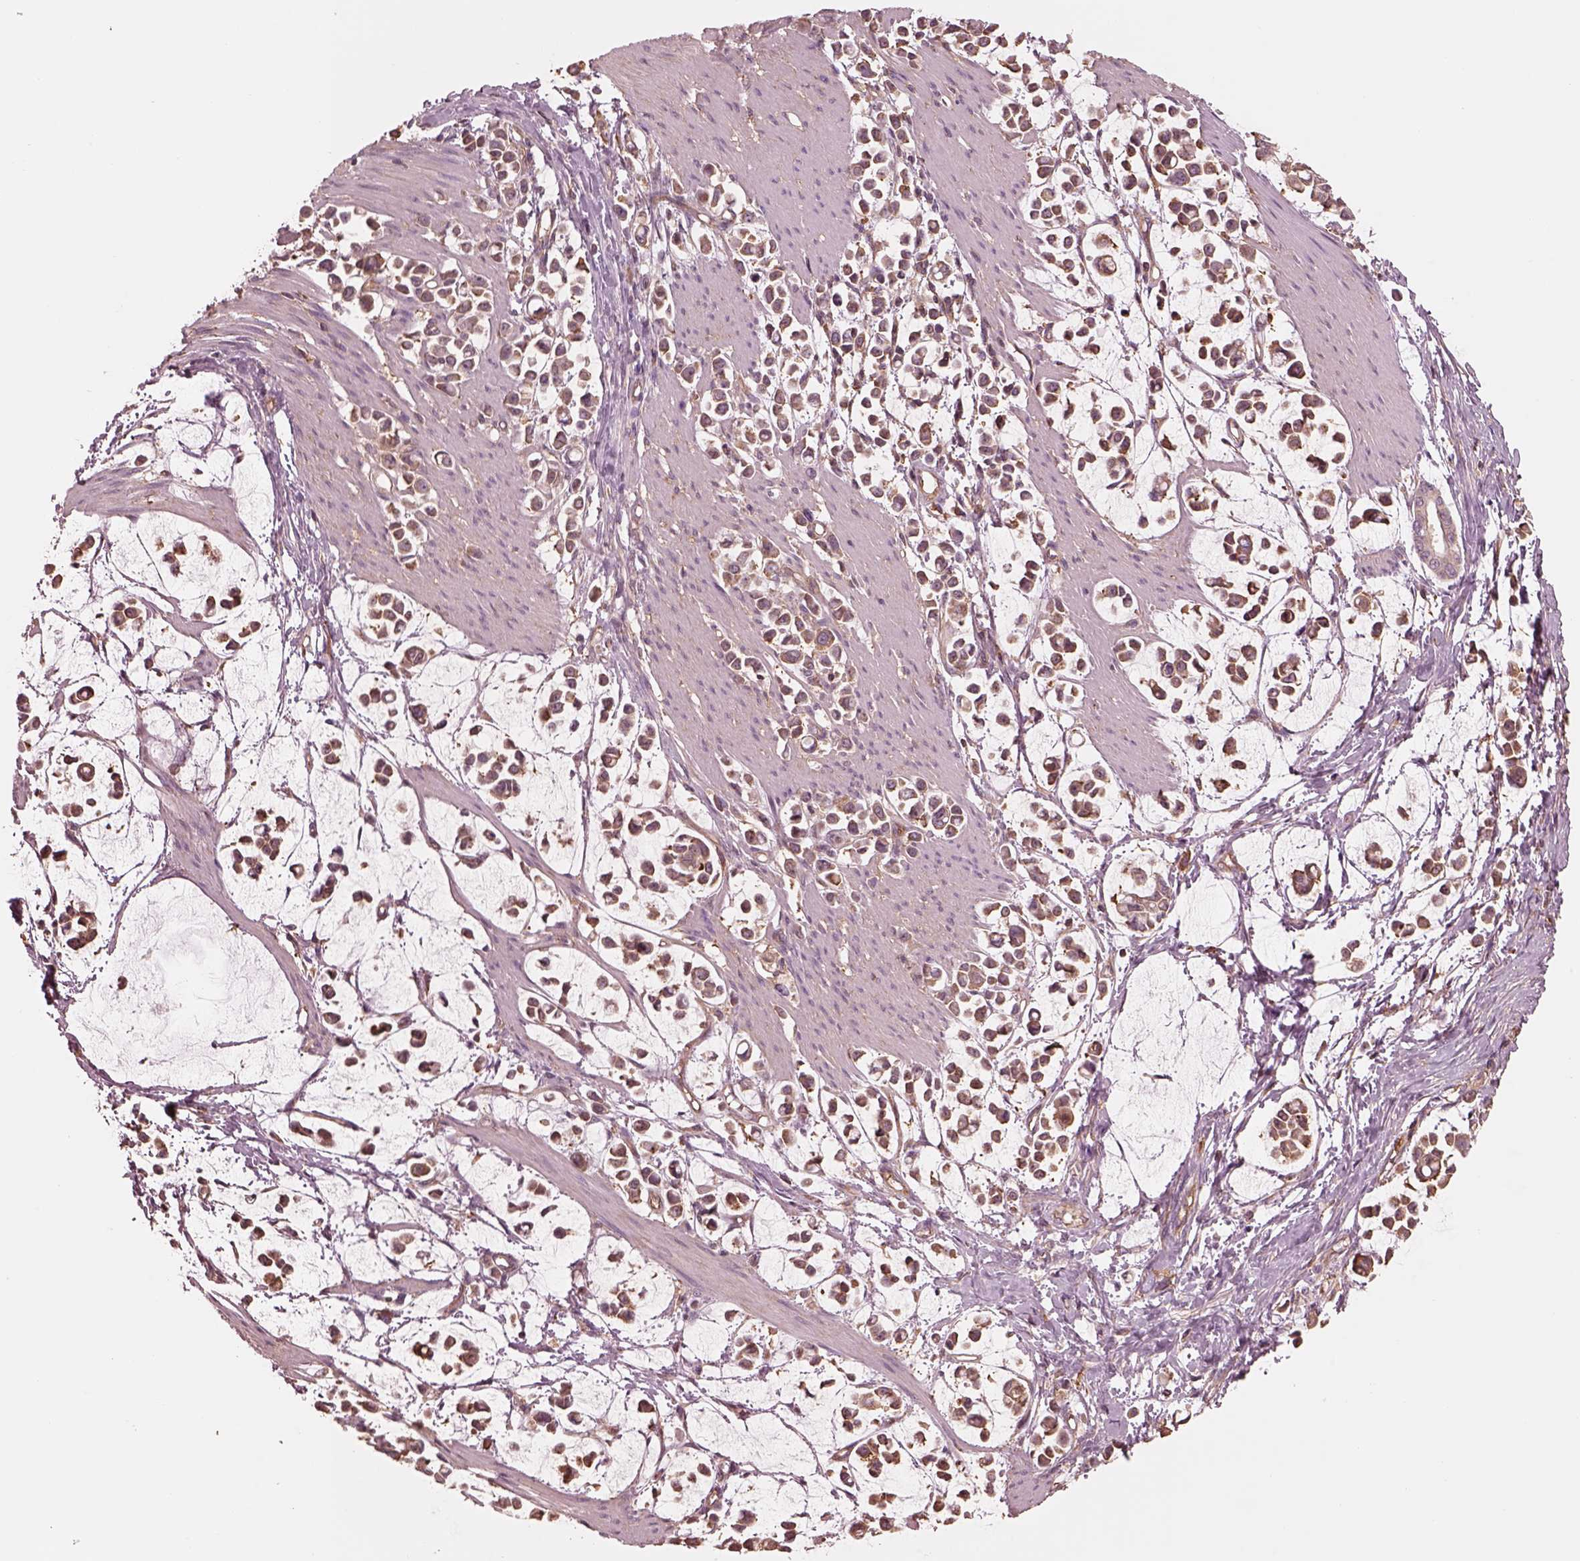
{"staining": {"intensity": "moderate", "quantity": ">75%", "location": "cytoplasmic/membranous"}, "tissue": "stomach cancer", "cell_type": "Tumor cells", "image_type": "cancer", "snomed": [{"axis": "morphology", "description": "Adenocarcinoma, NOS"}, {"axis": "topography", "description": "Stomach"}], "caption": "Protein positivity by IHC reveals moderate cytoplasmic/membranous expression in about >75% of tumor cells in stomach cancer (adenocarcinoma).", "gene": "STK33", "patient": {"sex": "male", "age": 82}}